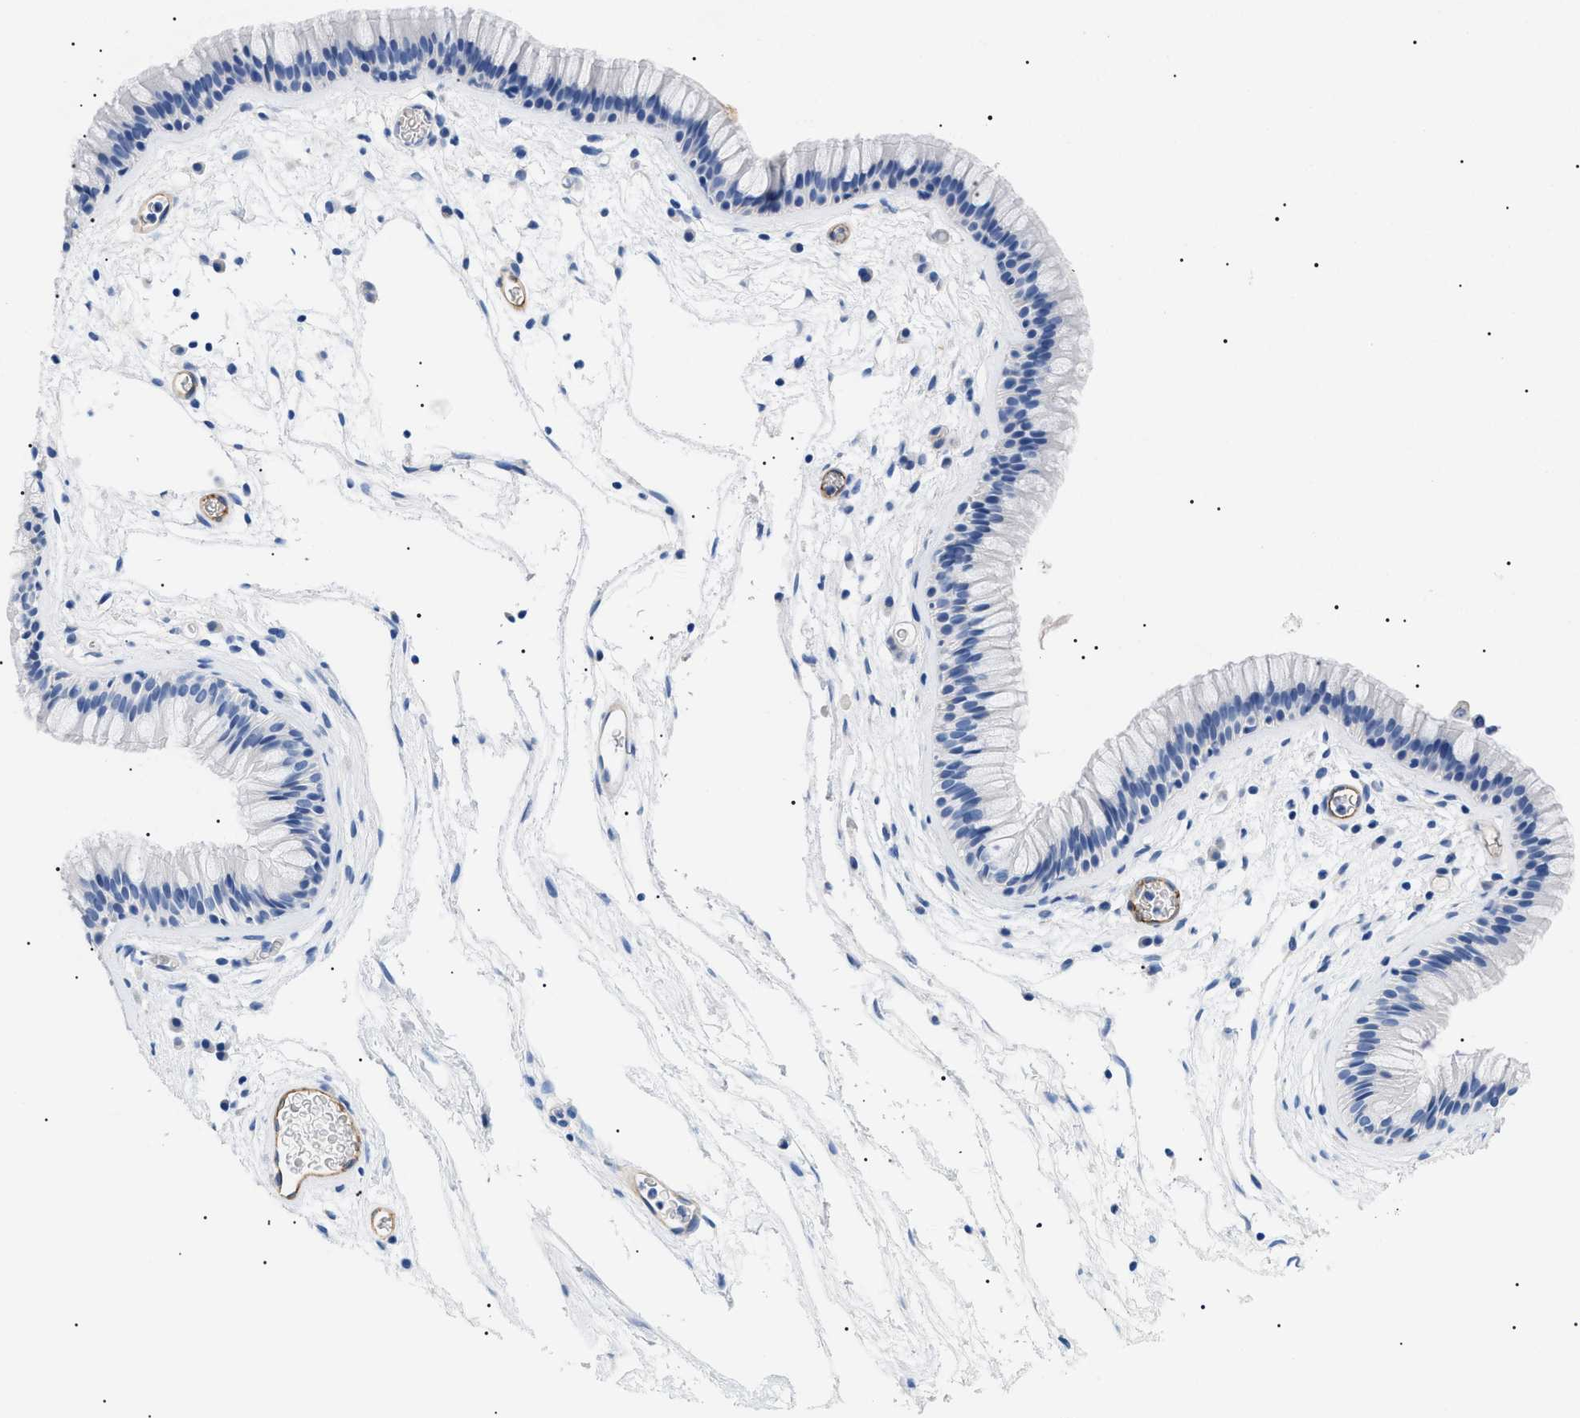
{"staining": {"intensity": "negative", "quantity": "none", "location": "none"}, "tissue": "nasopharynx", "cell_type": "Respiratory epithelial cells", "image_type": "normal", "snomed": [{"axis": "morphology", "description": "Normal tissue, NOS"}, {"axis": "morphology", "description": "Inflammation, NOS"}, {"axis": "topography", "description": "Nasopharynx"}], "caption": "The immunohistochemistry image has no significant positivity in respiratory epithelial cells of nasopharynx.", "gene": "ACKR1", "patient": {"sex": "male", "age": 48}}